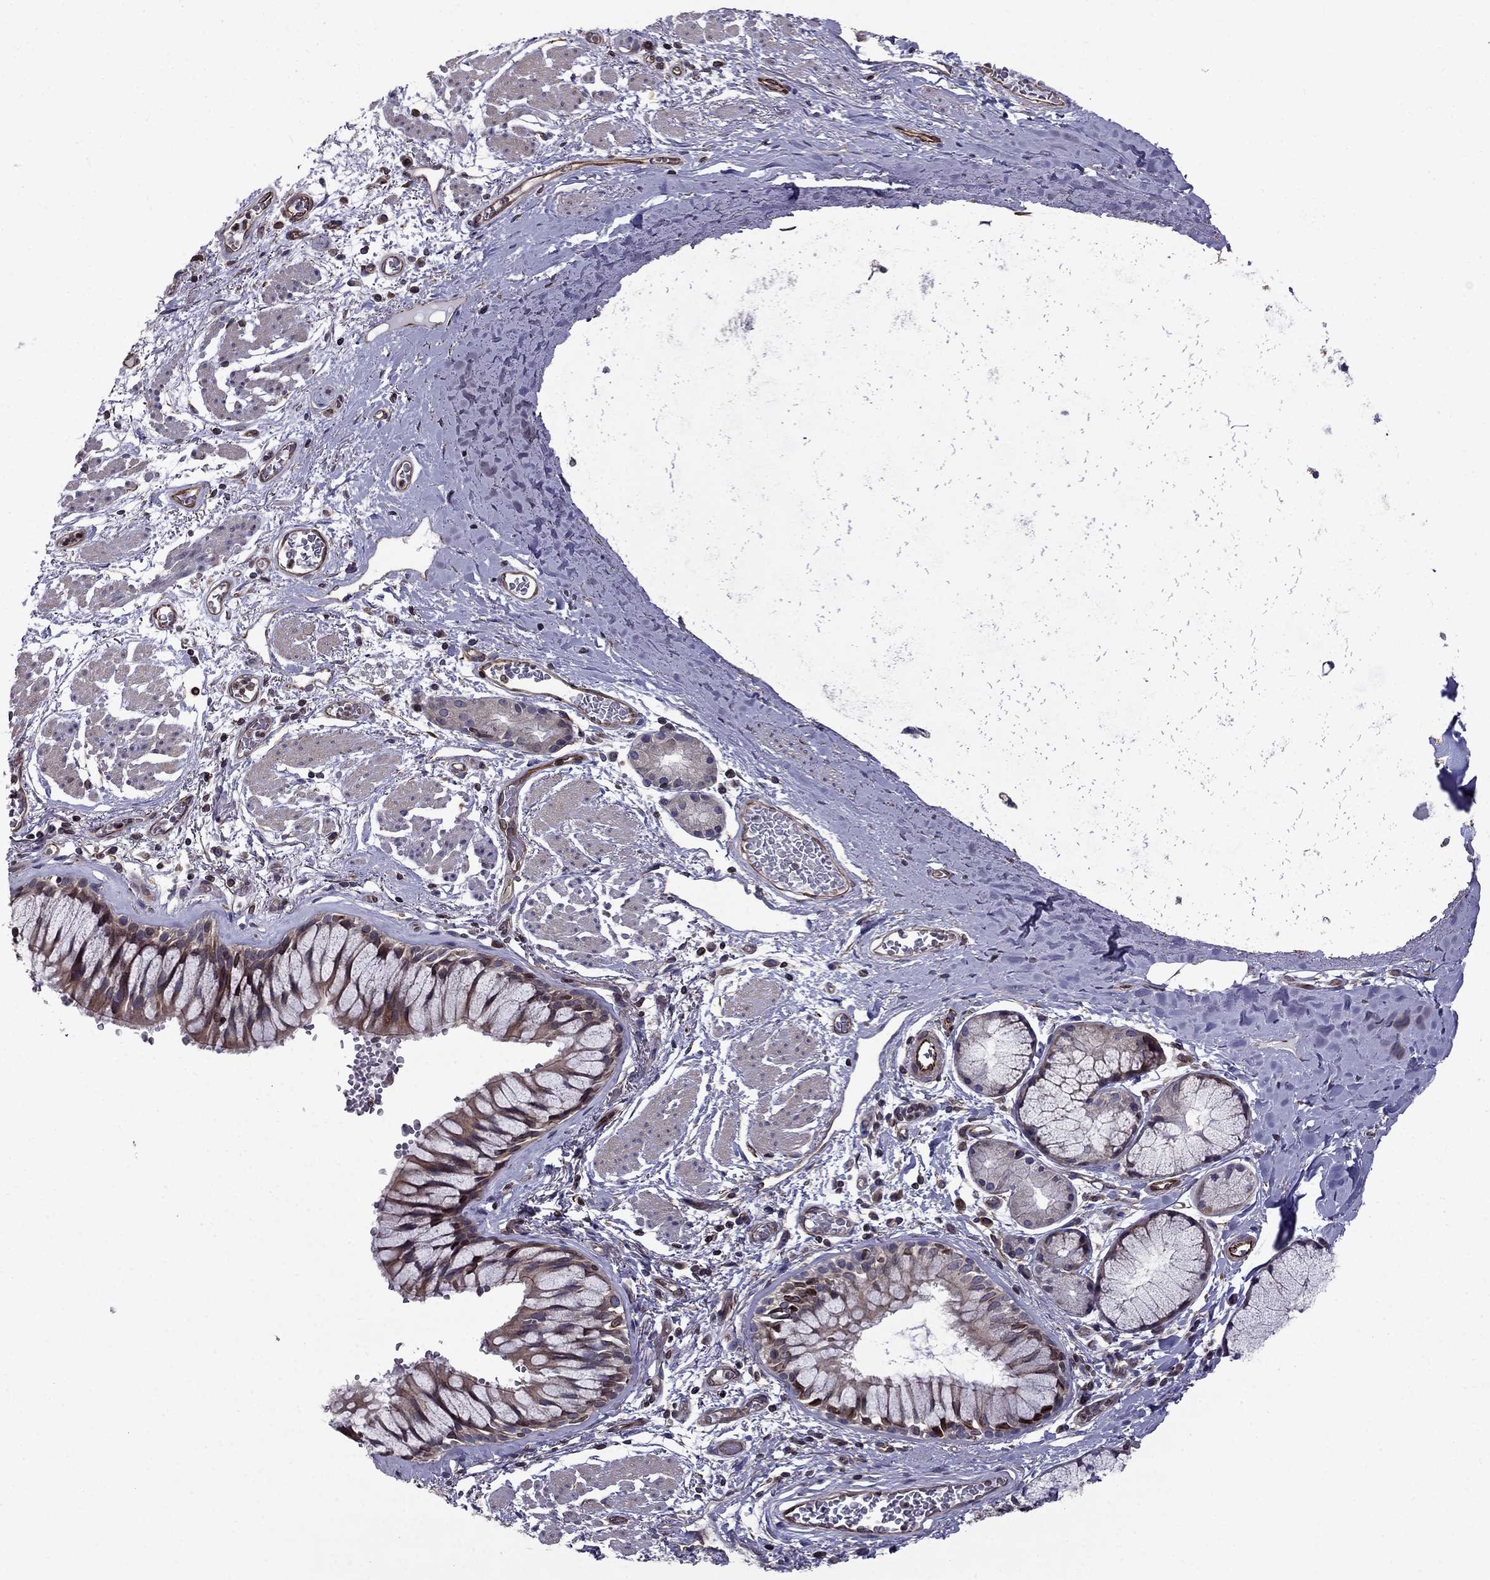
{"staining": {"intensity": "moderate", "quantity": "25%-75%", "location": "cytoplasmic/membranous"}, "tissue": "bronchus", "cell_type": "Respiratory epithelial cells", "image_type": "normal", "snomed": [{"axis": "morphology", "description": "Normal tissue, NOS"}, {"axis": "topography", "description": "Bronchus"}, {"axis": "topography", "description": "Lung"}], "caption": "An immunohistochemistry (IHC) photomicrograph of normal tissue is shown. Protein staining in brown highlights moderate cytoplasmic/membranous positivity in bronchus within respiratory epithelial cells.", "gene": "CDC42BPA", "patient": {"sex": "female", "age": 57}}